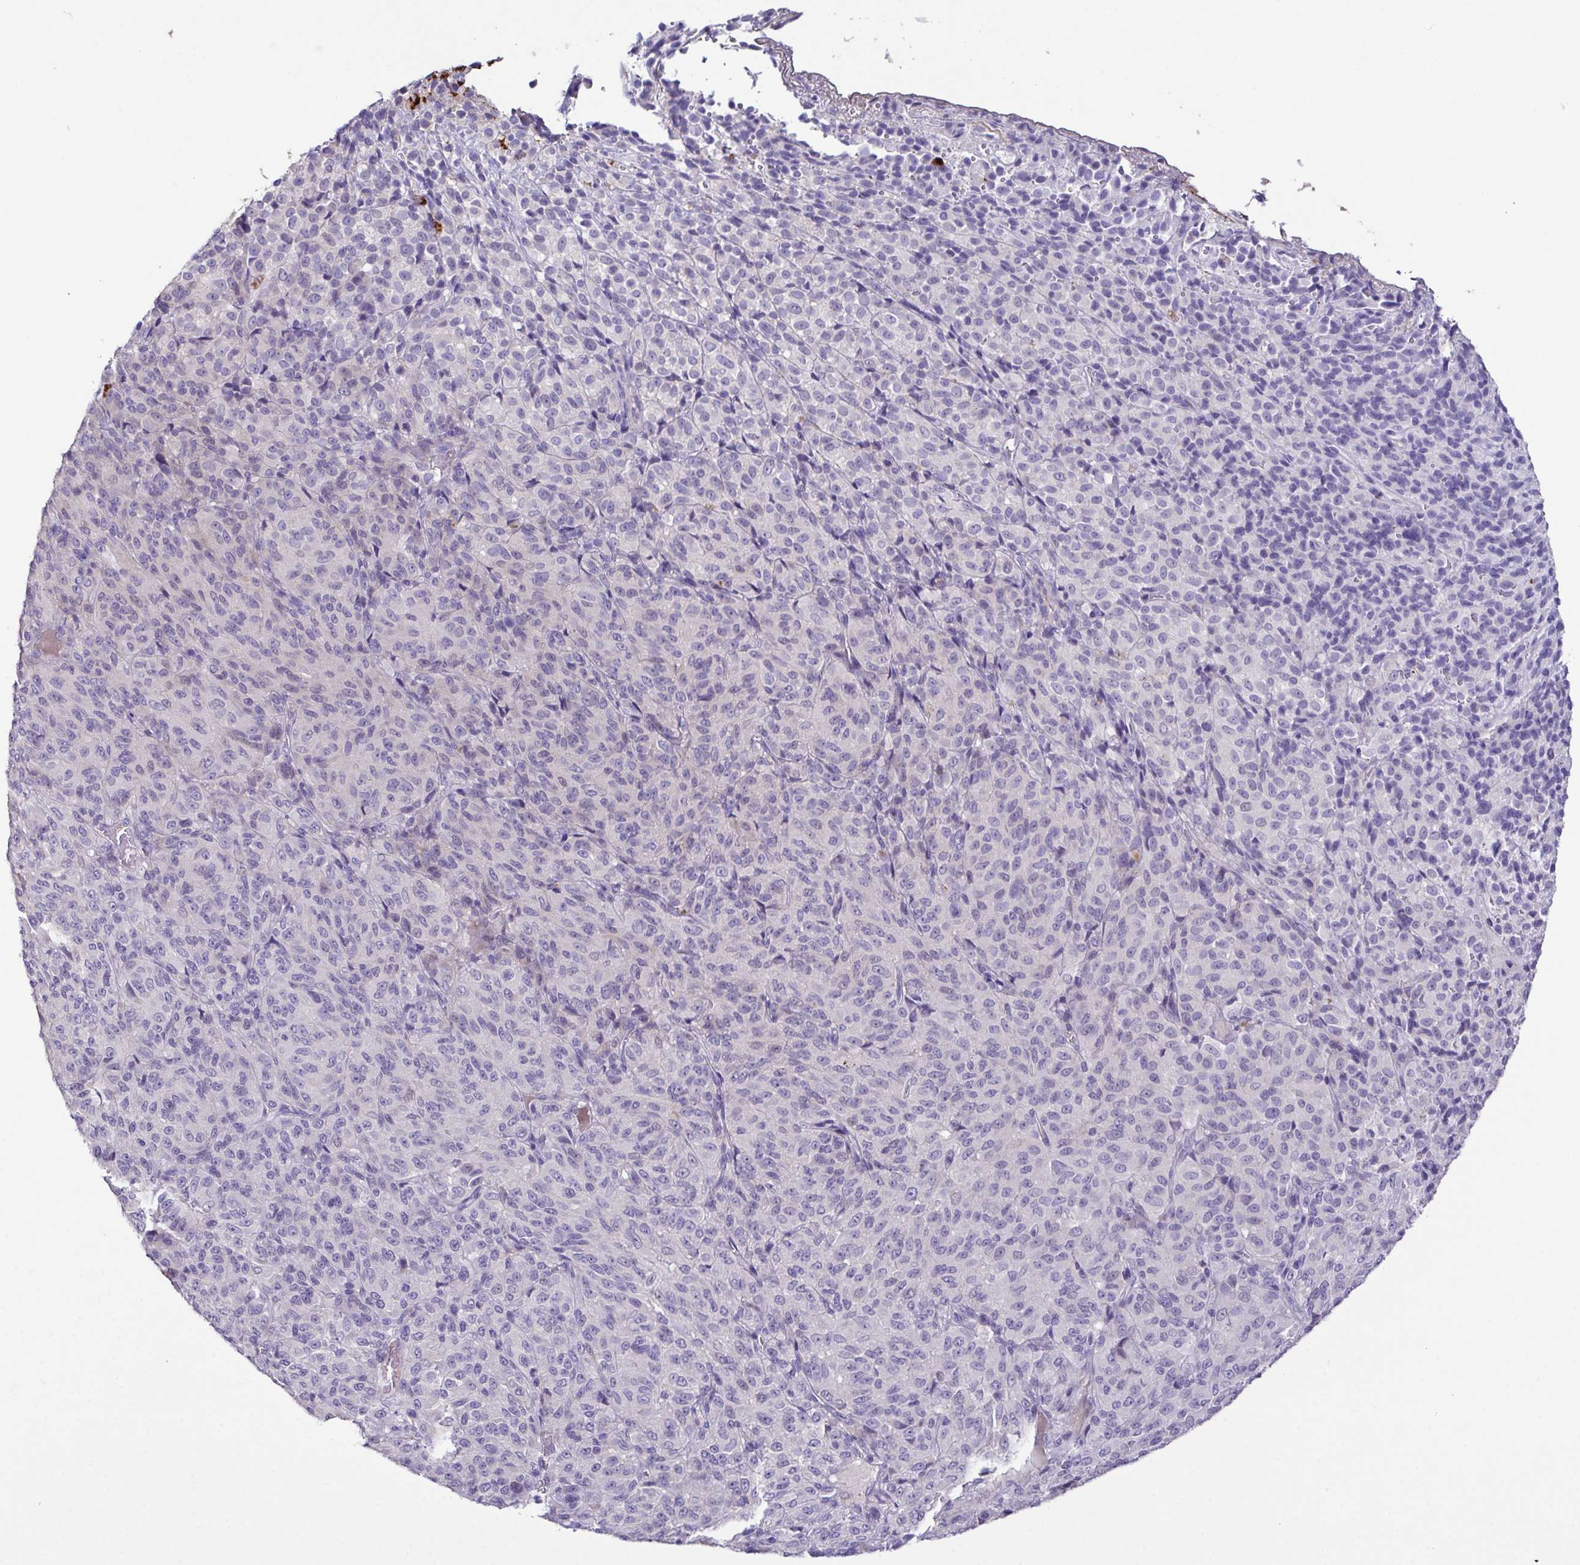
{"staining": {"intensity": "negative", "quantity": "none", "location": "none"}, "tissue": "melanoma", "cell_type": "Tumor cells", "image_type": "cancer", "snomed": [{"axis": "morphology", "description": "Malignant melanoma, Metastatic site"}, {"axis": "topography", "description": "Brain"}], "caption": "The photomicrograph shows no significant staining in tumor cells of melanoma. (Brightfield microscopy of DAB (3,3'-diaminobenzidine) IHC at high magnification).", "gene": "MARCO", "patient": {"sex": "female", "age": 56}}